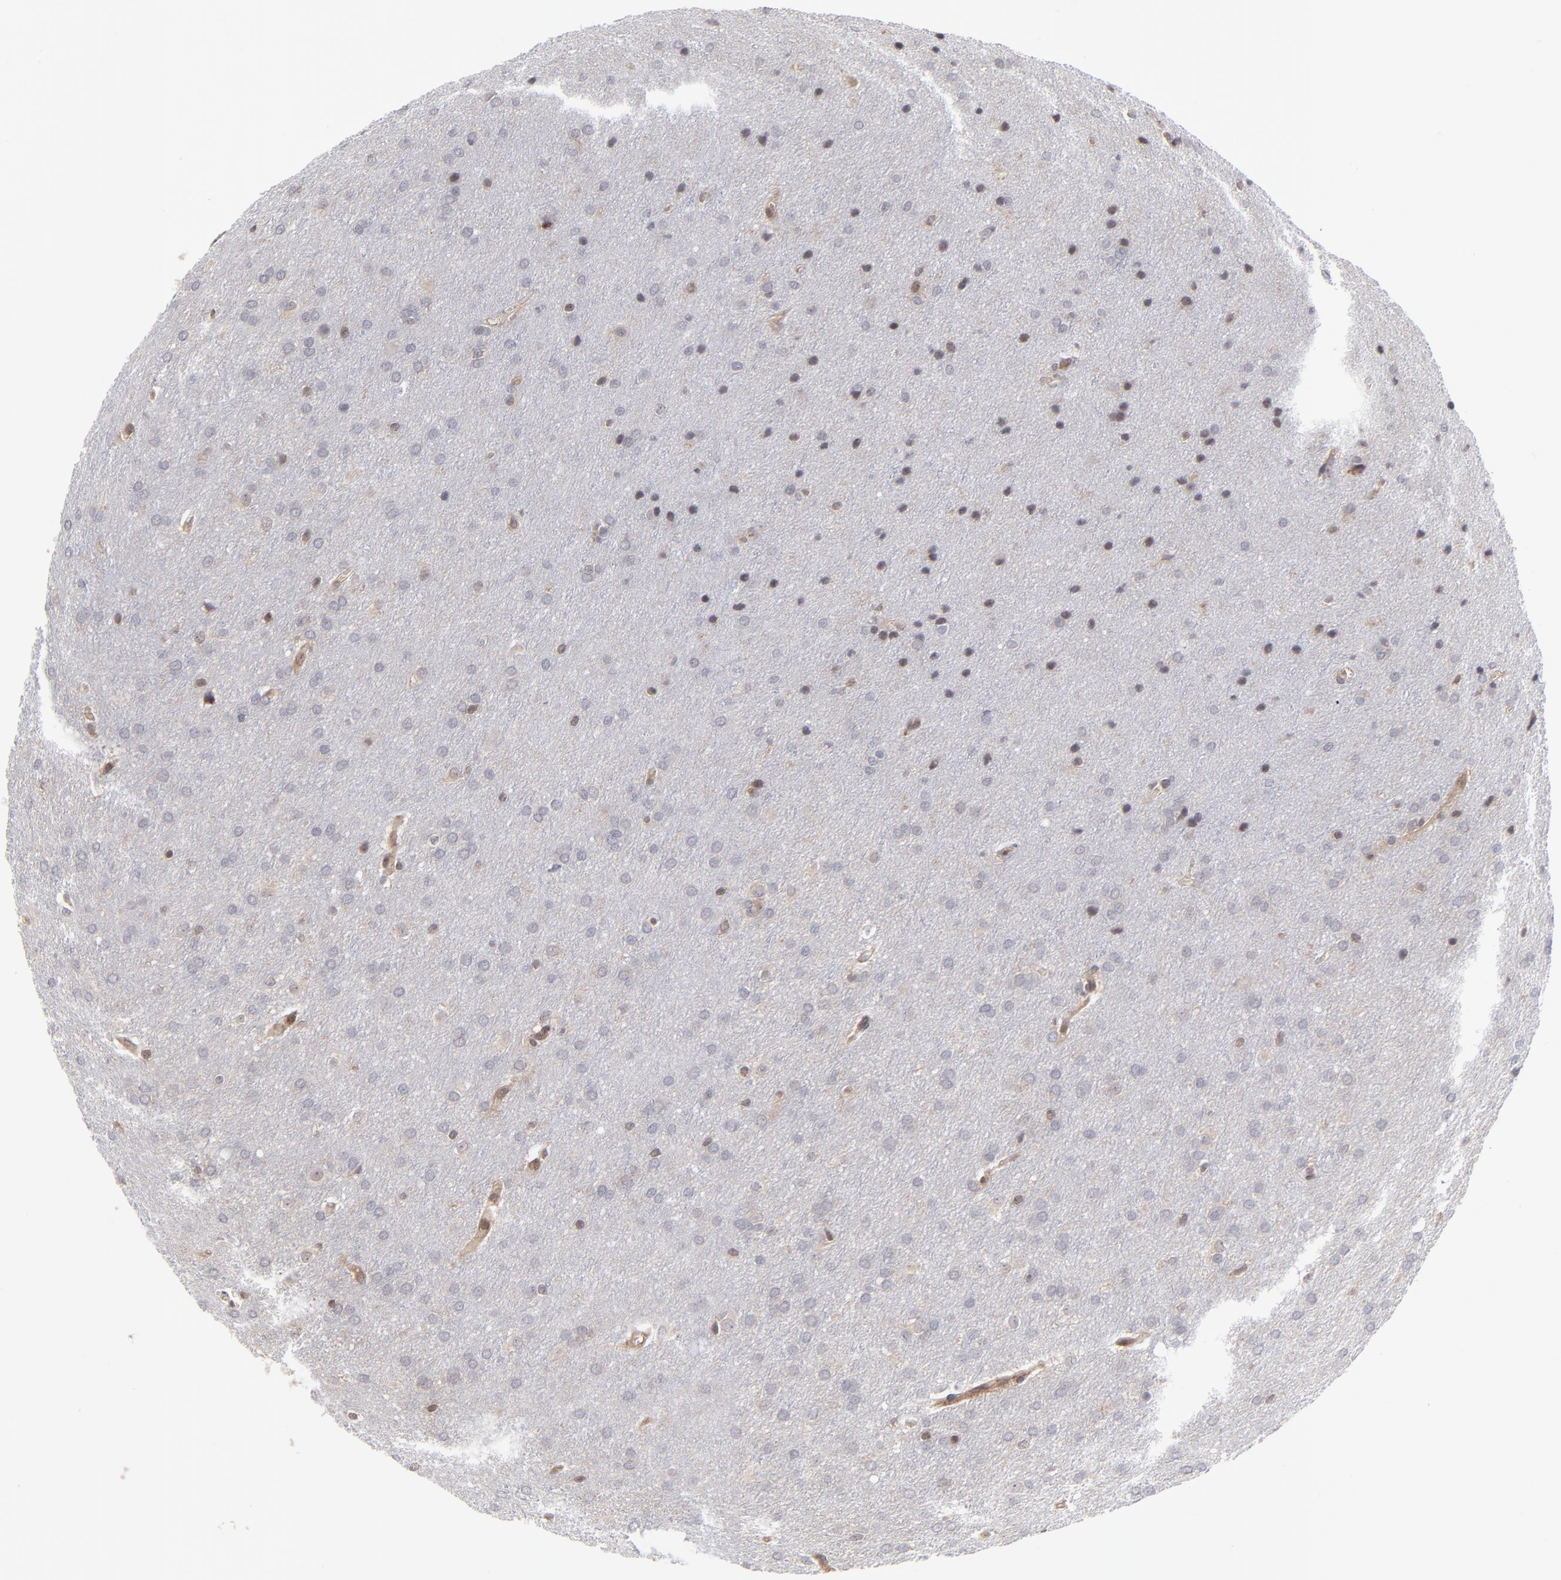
{"staining": {"intensity": "weak", "quantity": "<25%", "location": "cytoplasmic/membranous"}, "tissue": "glioma", "cell_type": "Tumor cells", "image_type": "cancer", "snomed": [{"axis": "morphology", "description": "Glioma, malignant, Low grade"}, {"axis": "topography", "description": "Brain"}], "caption": "Tumor cells are negative for brown protein staining in malignant low-grade glioma. (Immunohistochemistry (ihc), brightfield microscopy, high magnification).", "gene": "UBE2L6", "patient": {"sex": "female", "age": 32}}